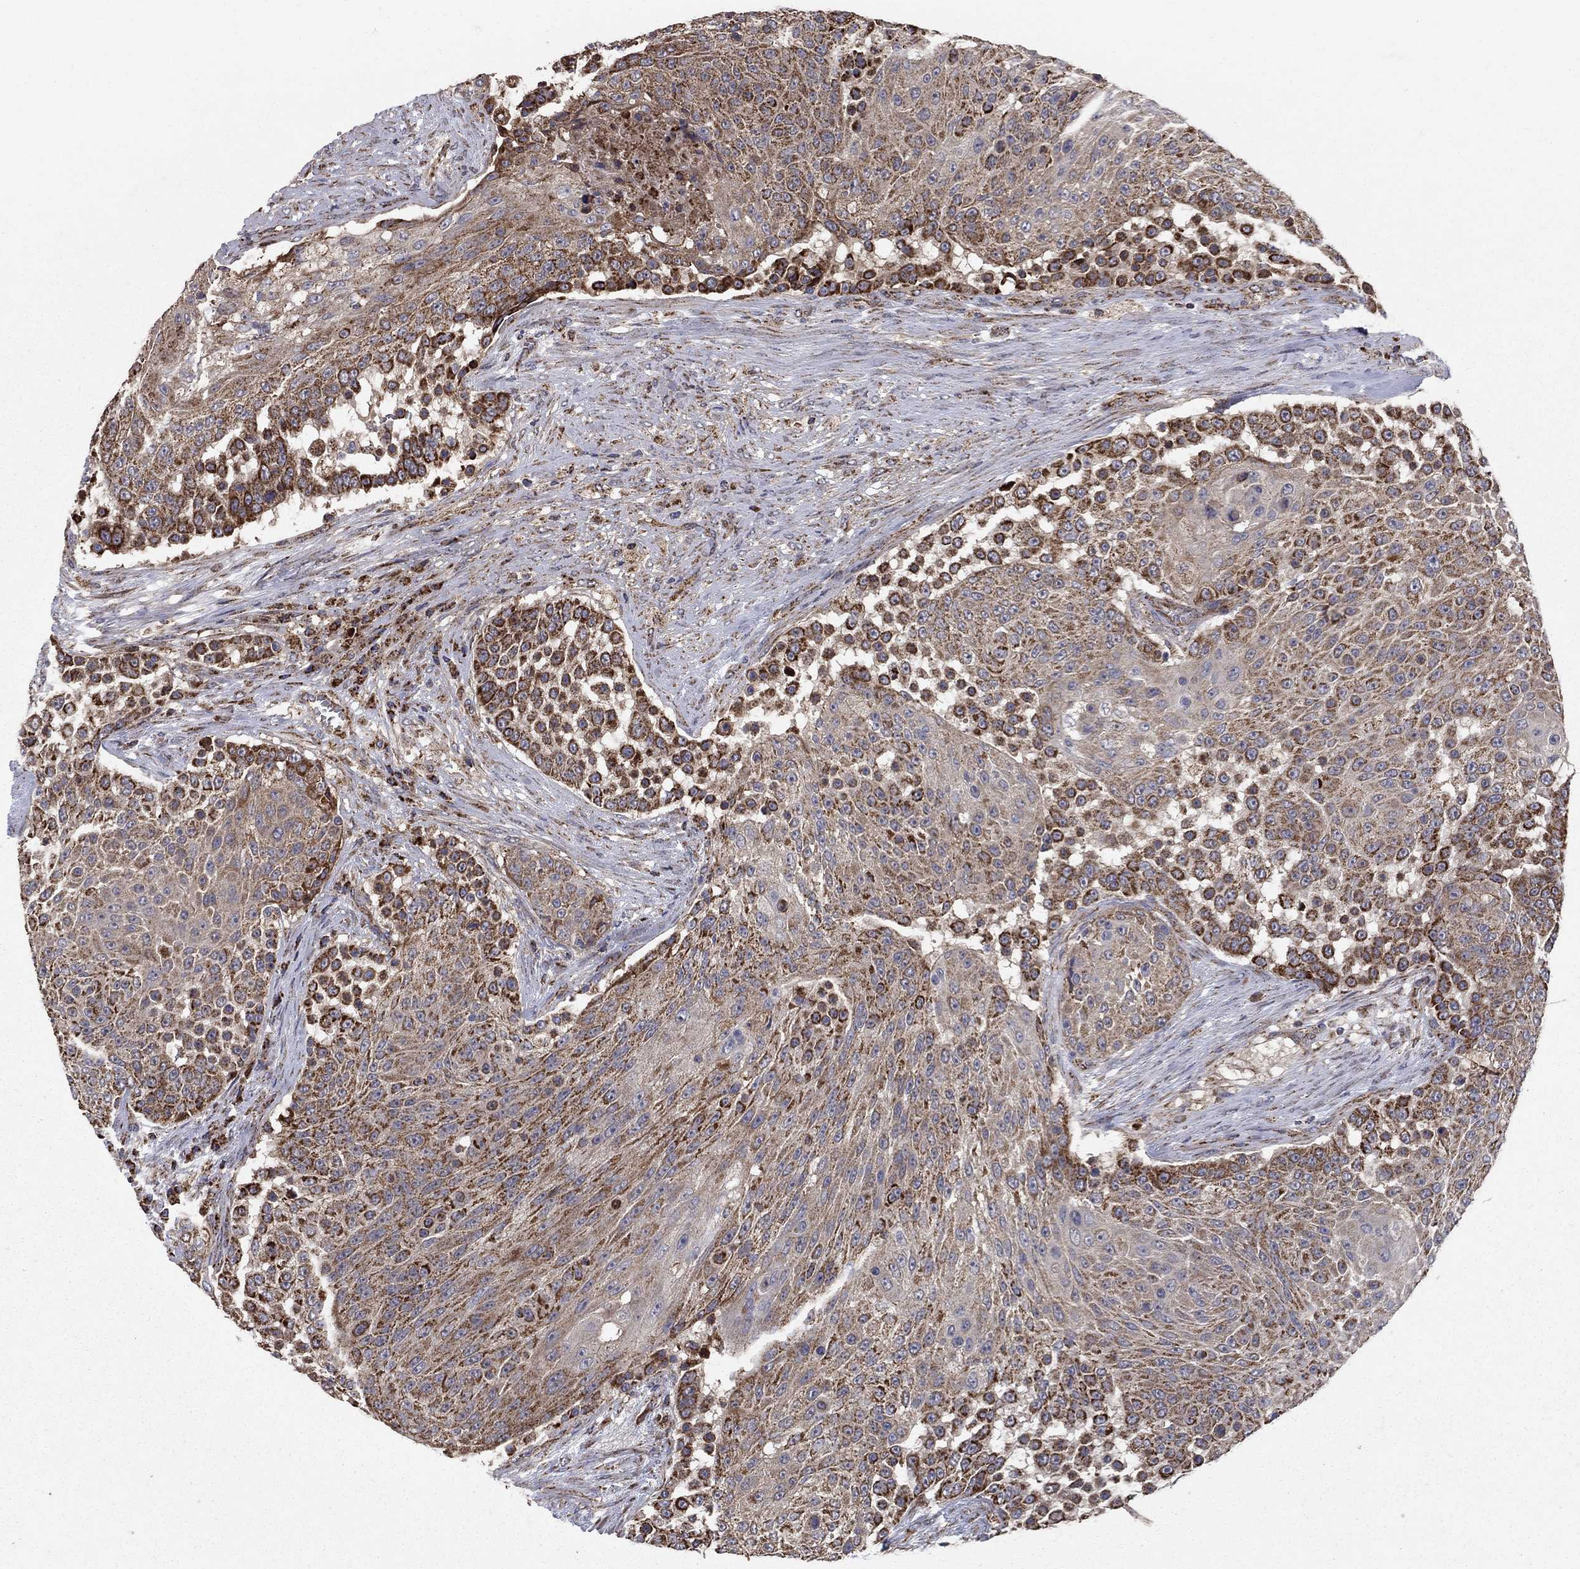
{"staining": {"intensity": "strong", "quantity": "25%-75%", "location": "cytoplasmic/membranous"}, "tissue": "urothelial cancer", "cell_type": "Tumor cells", "image_type": "cancer", "snomed": [{"axis": "morphology", "description": "Urothelial carcinoma, High grade"}, {"axis": "topography", "description": "Urinary bladder"}], "caption": "Brown immunohistochemical staining in human urothelial cancer shows strong cytoplasmic/membranous positivity in approximately 25%-75% of tumor cells.", "gene": "NDUFS8", "patient": {"sex": "female", "age": 63}}